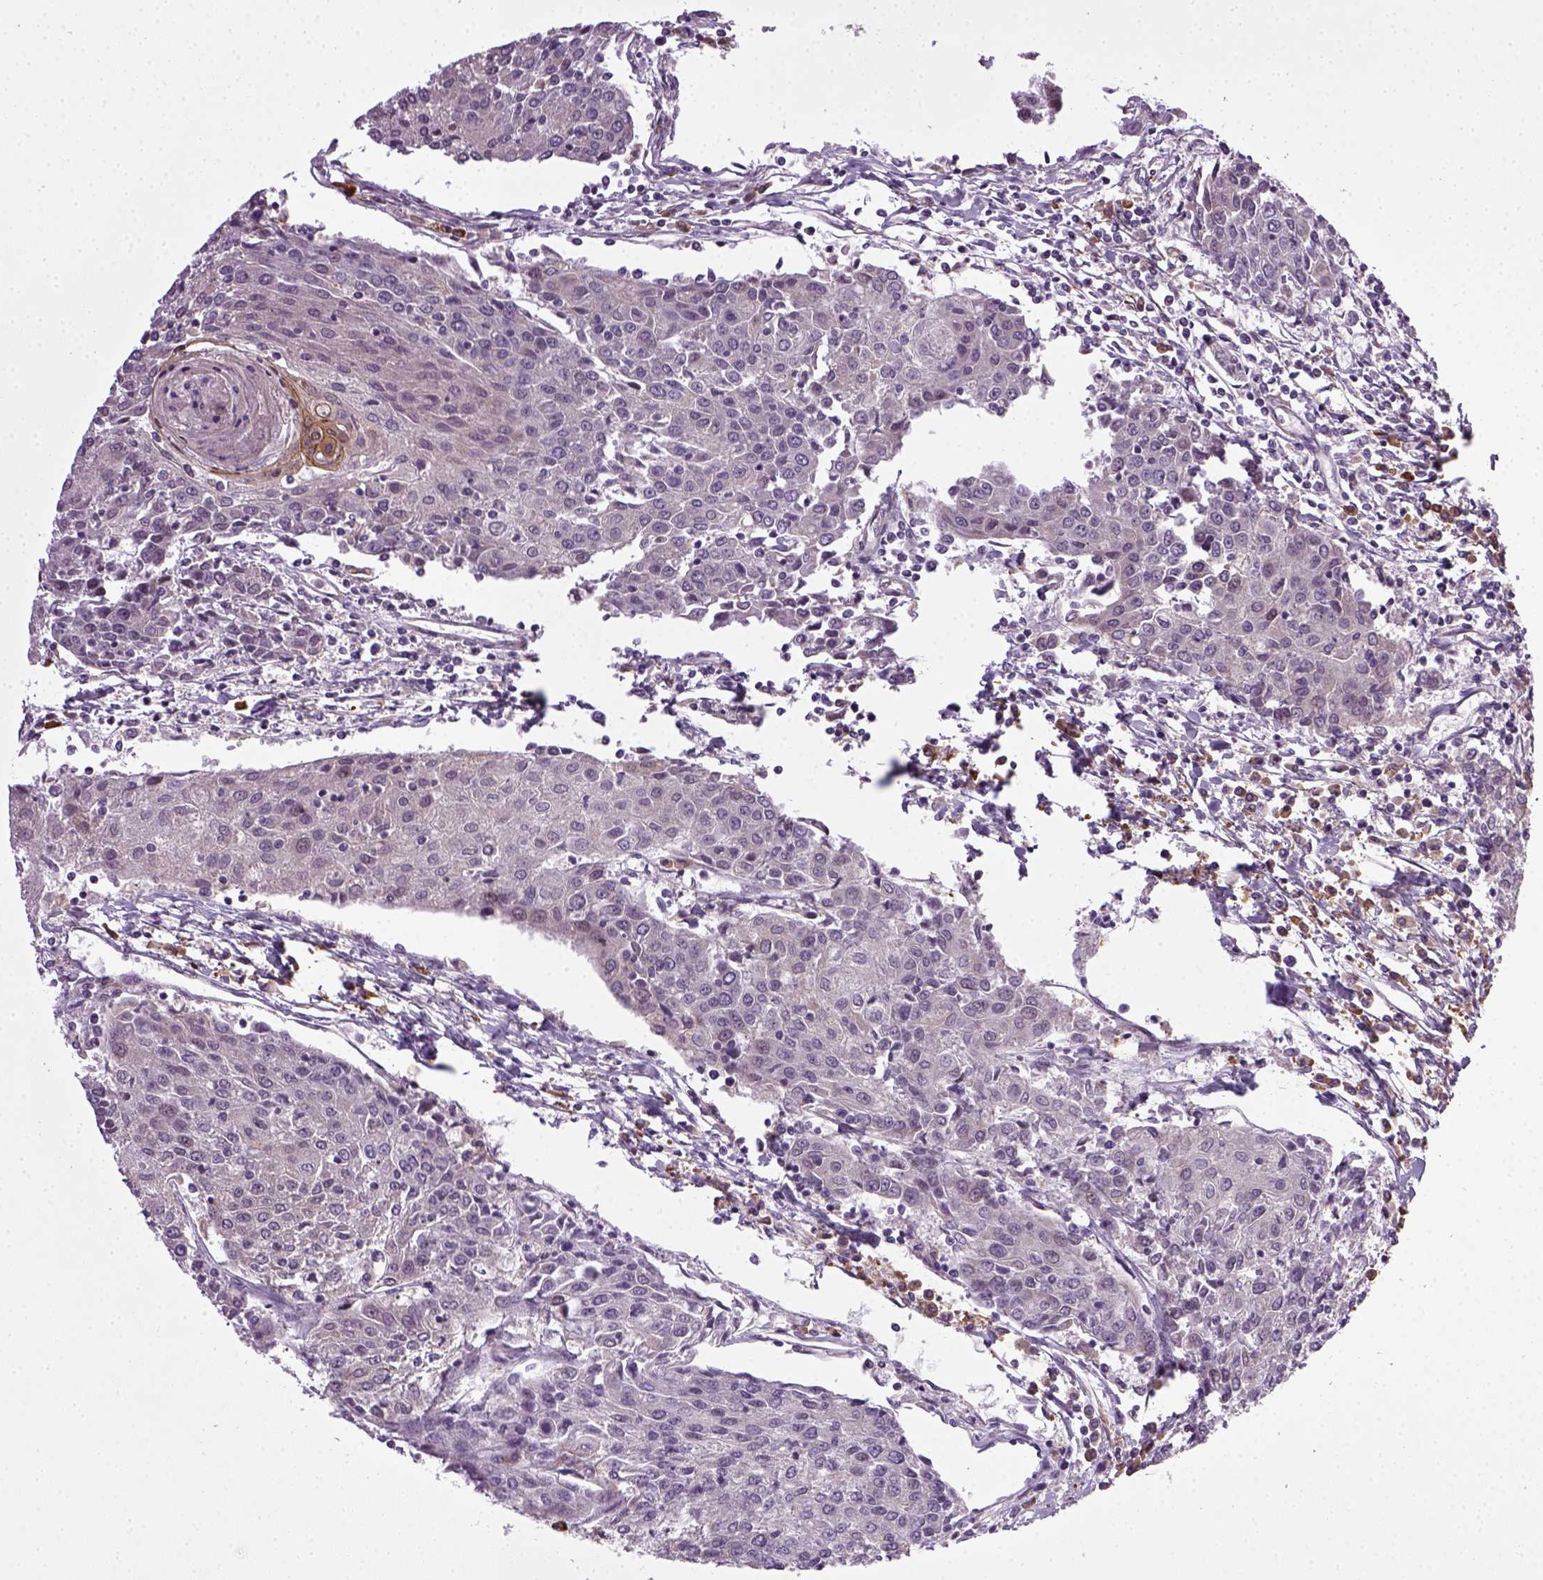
{"staining": {"intensity": "negative", "quantity": "none", "location": "none"}, "tissue": "urothelial cancer", "cell_type": "Tumor cells", "image_type": "cancer", "snomed": [{"axis": "morphology", "description": "Urothelial carcinoma, High grade"}, {"axis": "topography", "description": "Urinary bladder"}], "caption": "DAB (3,3'-diaminobenzidine) immunohistochemical staining of high-grade urothelial carcinoma exhibits no significant positivity in tumor cells.", "gene": "TPRG1", "patient": {"sex": "female", "age": 85}}